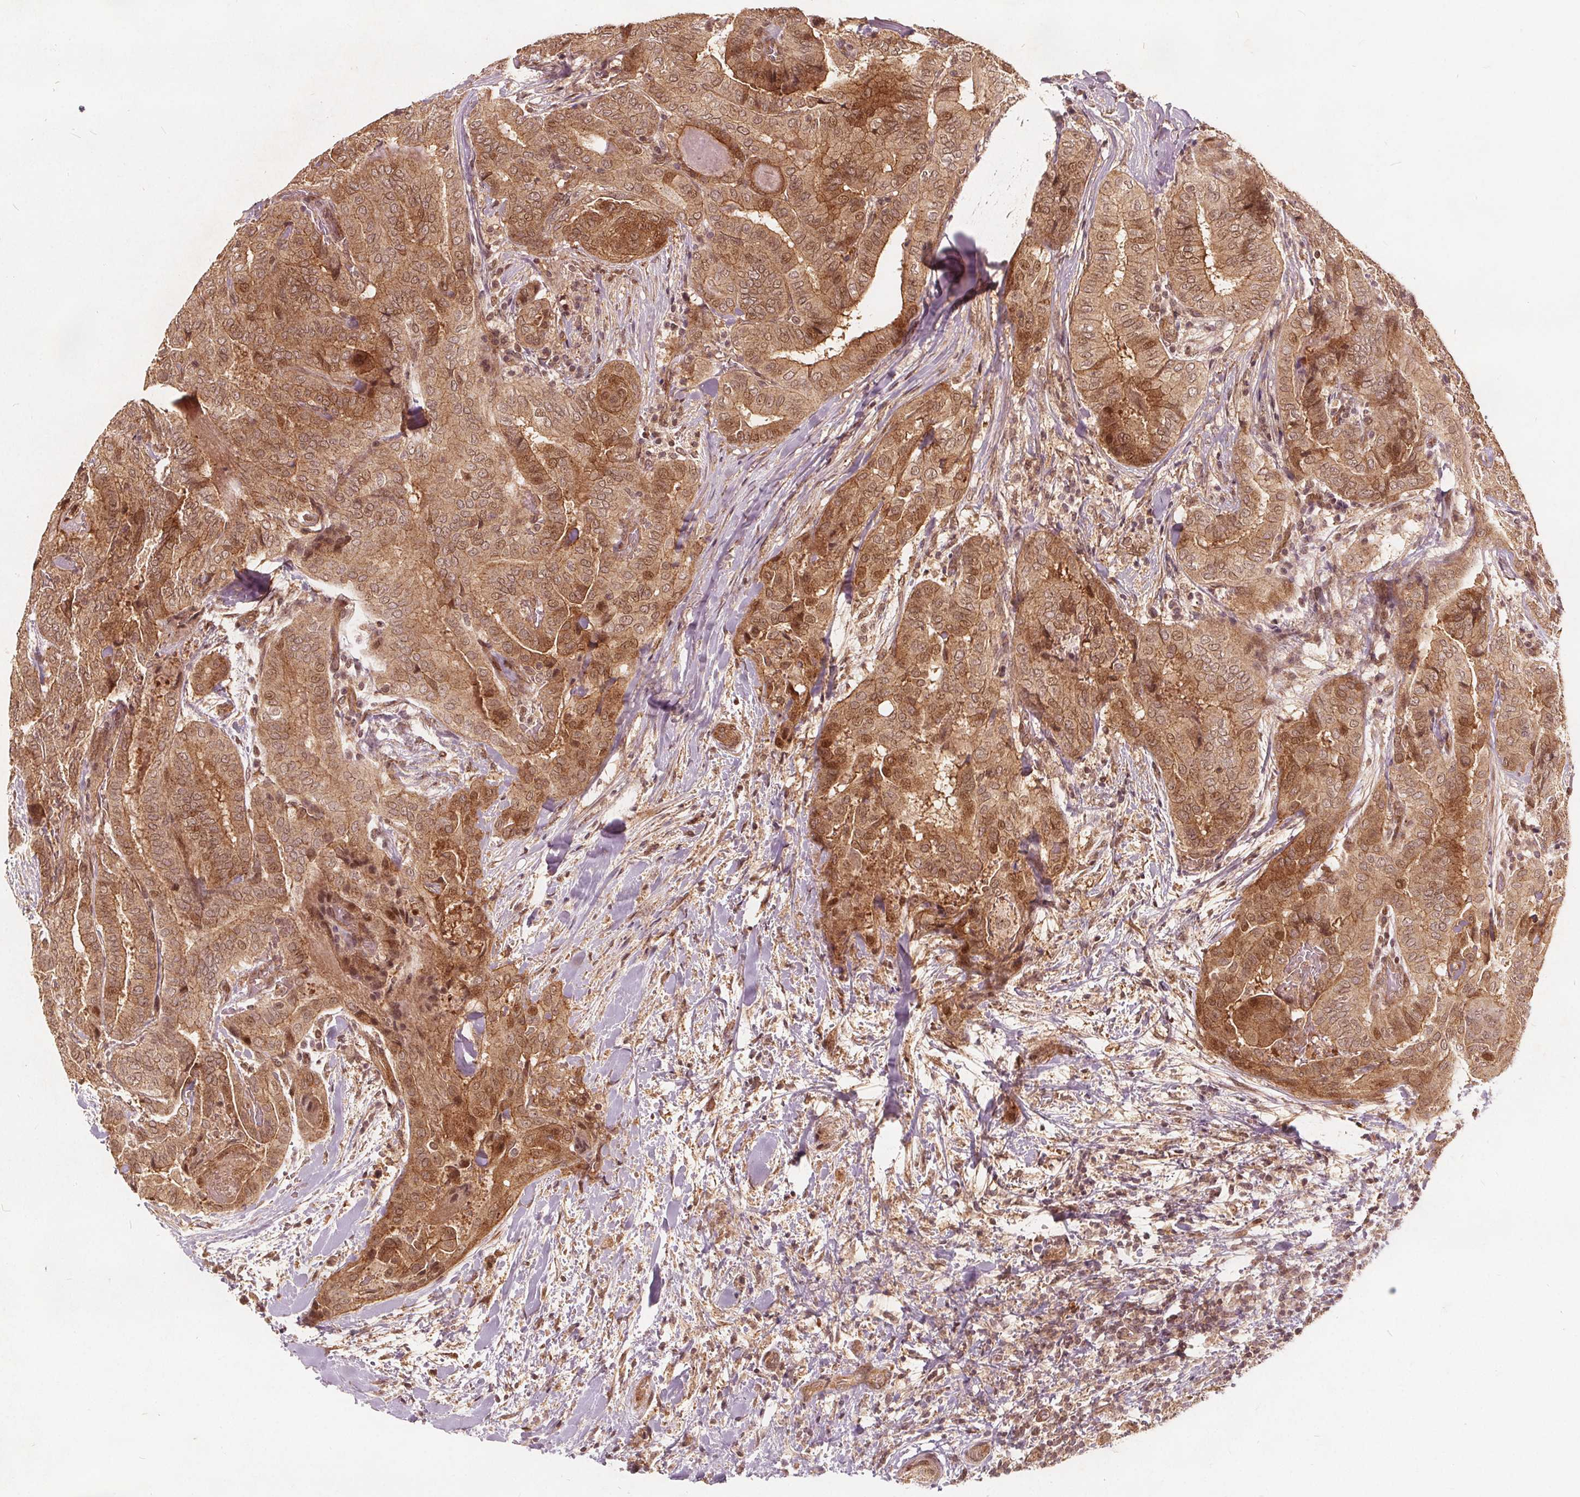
{"staining": {"intensity": "moderate", "quantity": ">75%", "location": "cytoplasmic/membranous,nuclear"}, "tissue": "thyroid cancer", "cell_type": "Tumor cells", "image_type": "cancer", "snomed": [{"axis": "morphology", "description": "Papillary adenocarcinoma, NOS"}, {"axis": "topography", "description": "Thyroid gland"}], "caption": "Thyroid cancer (papillary adenocarcinoma) tissue shows moderate cytoplasmic/membranous and nuclear staining in approximately >75% of tumor cells The staining was performed using DAB to visualize the protein expression in brown, while the nuclei were stained in blue with hematoxylin (Magnification: 20x).", "gene": "PPP1CB", "patient": {"sex": "female", "age": 61}}